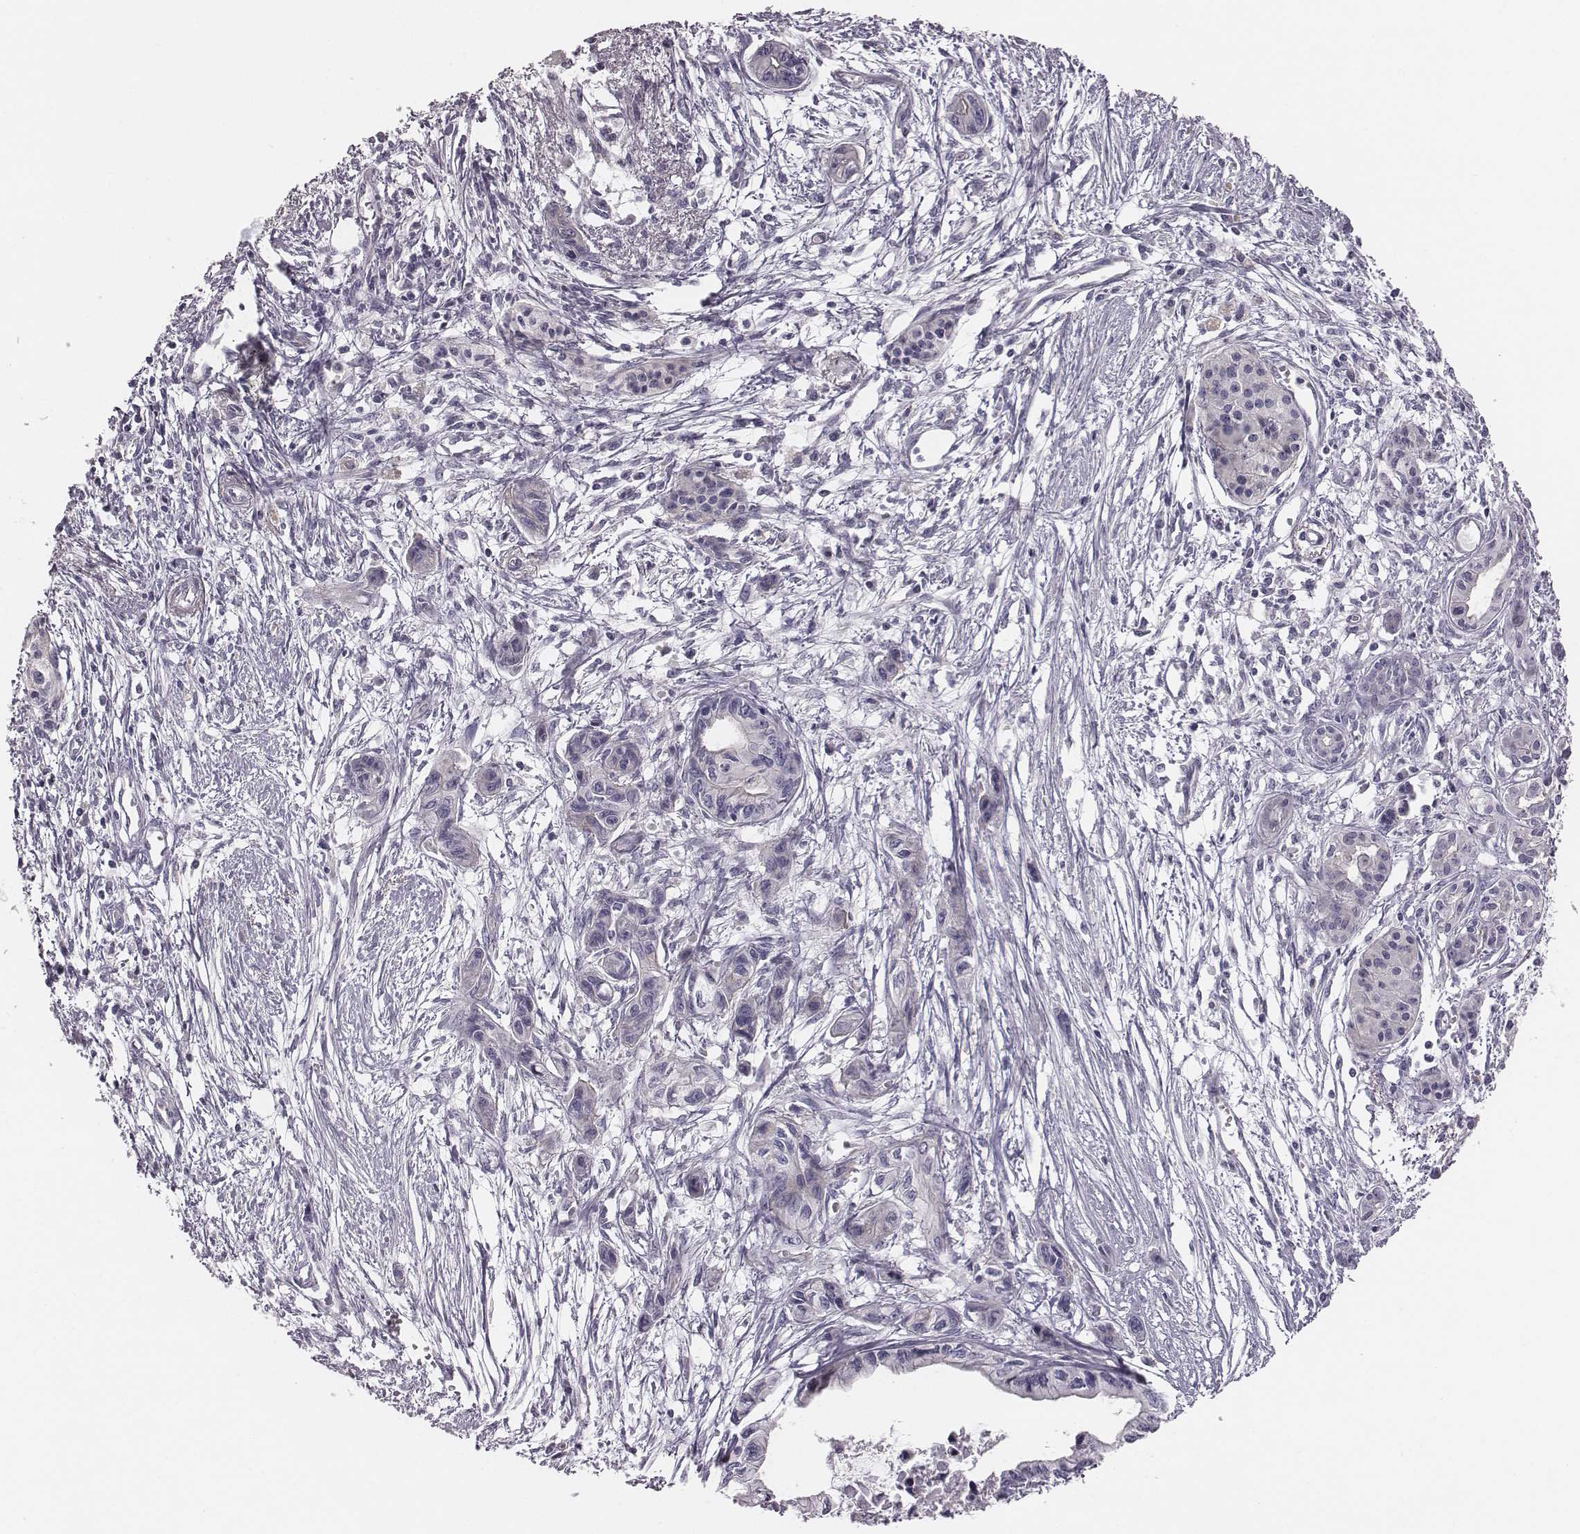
{"staining": {"intensity": "negative", "quantity": "none", "location": "none"}, "tissue": "pancreatic cancer", "cell_type": "Tumor cells", "image_type": "cancer", "snomed": [{"axis": "morphology", "description": "Adenocarcinoma, NOS"}, {"axis": "topography", "description": "Pancreas"}], "caption": "Tumor cells are negative for brown protein staining in pancreatic adenocarcinoma.", "gene": "CACNG4", "patient": {"sex": "female", "age": 76}}